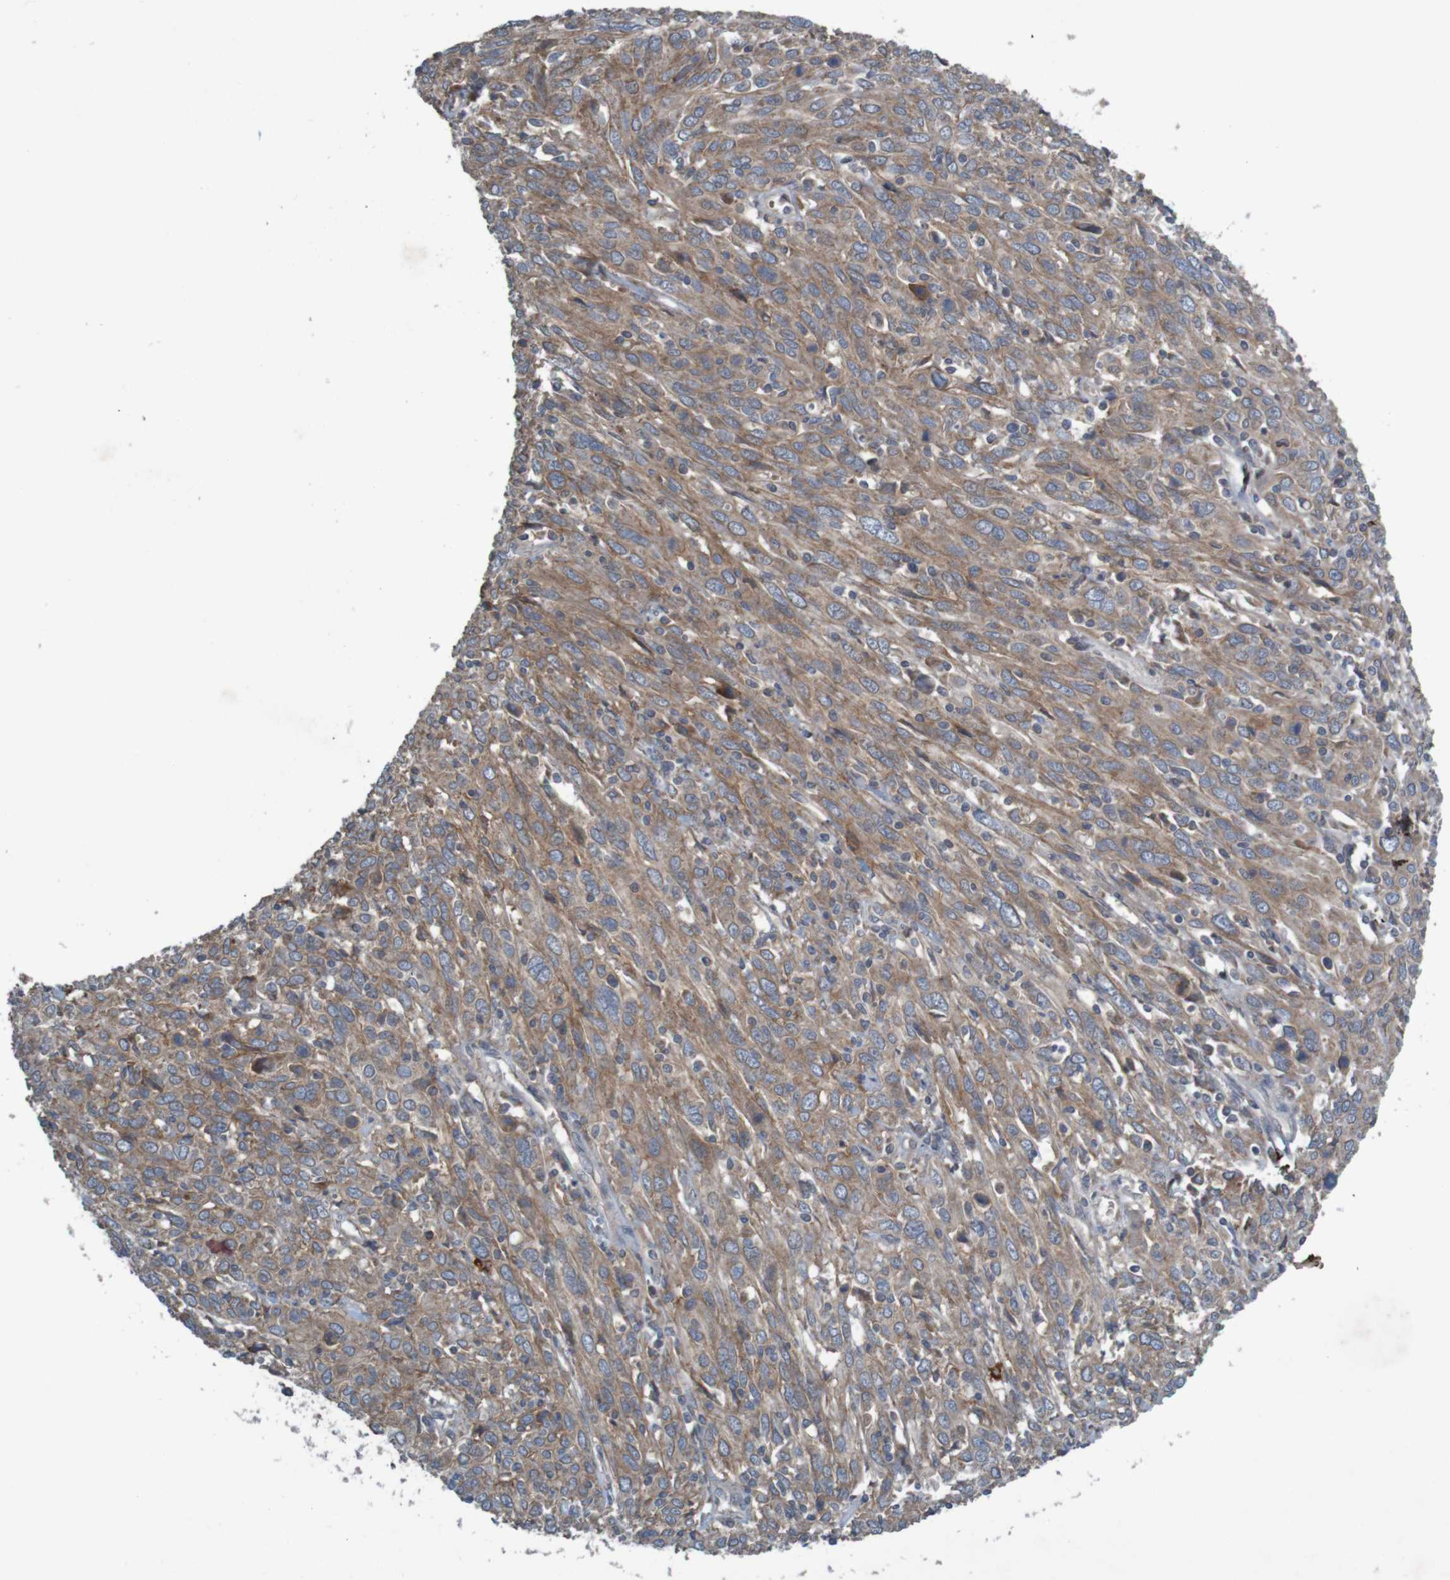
{"staining": {"intensity": "moderate", "quantity": ">75%", "location": "cytoplasmic/membranous"}, "tissue": "cervical cancer", "cell_type": "Tumor cells", "image_type": "cancer", "snomed": [{"axis": "morphology", "description": "Squamous cell carcinoma, NOS"}, {"axis": "topography", "description": "Cervix"}], "caption": "The histopathology image shows a brown stain indicating the presence of a protein in the cytoplasmic/membranous of tumor cells in cervical cancer. The staining is performed using DAB (3,3'-diaminobenzidine) brown chromogen to label protein expression. The nuclei are counter-stained blue using hematoxylin.", "gene": "B3GAT2", "patient": {"sex": "female", "age": 46}}